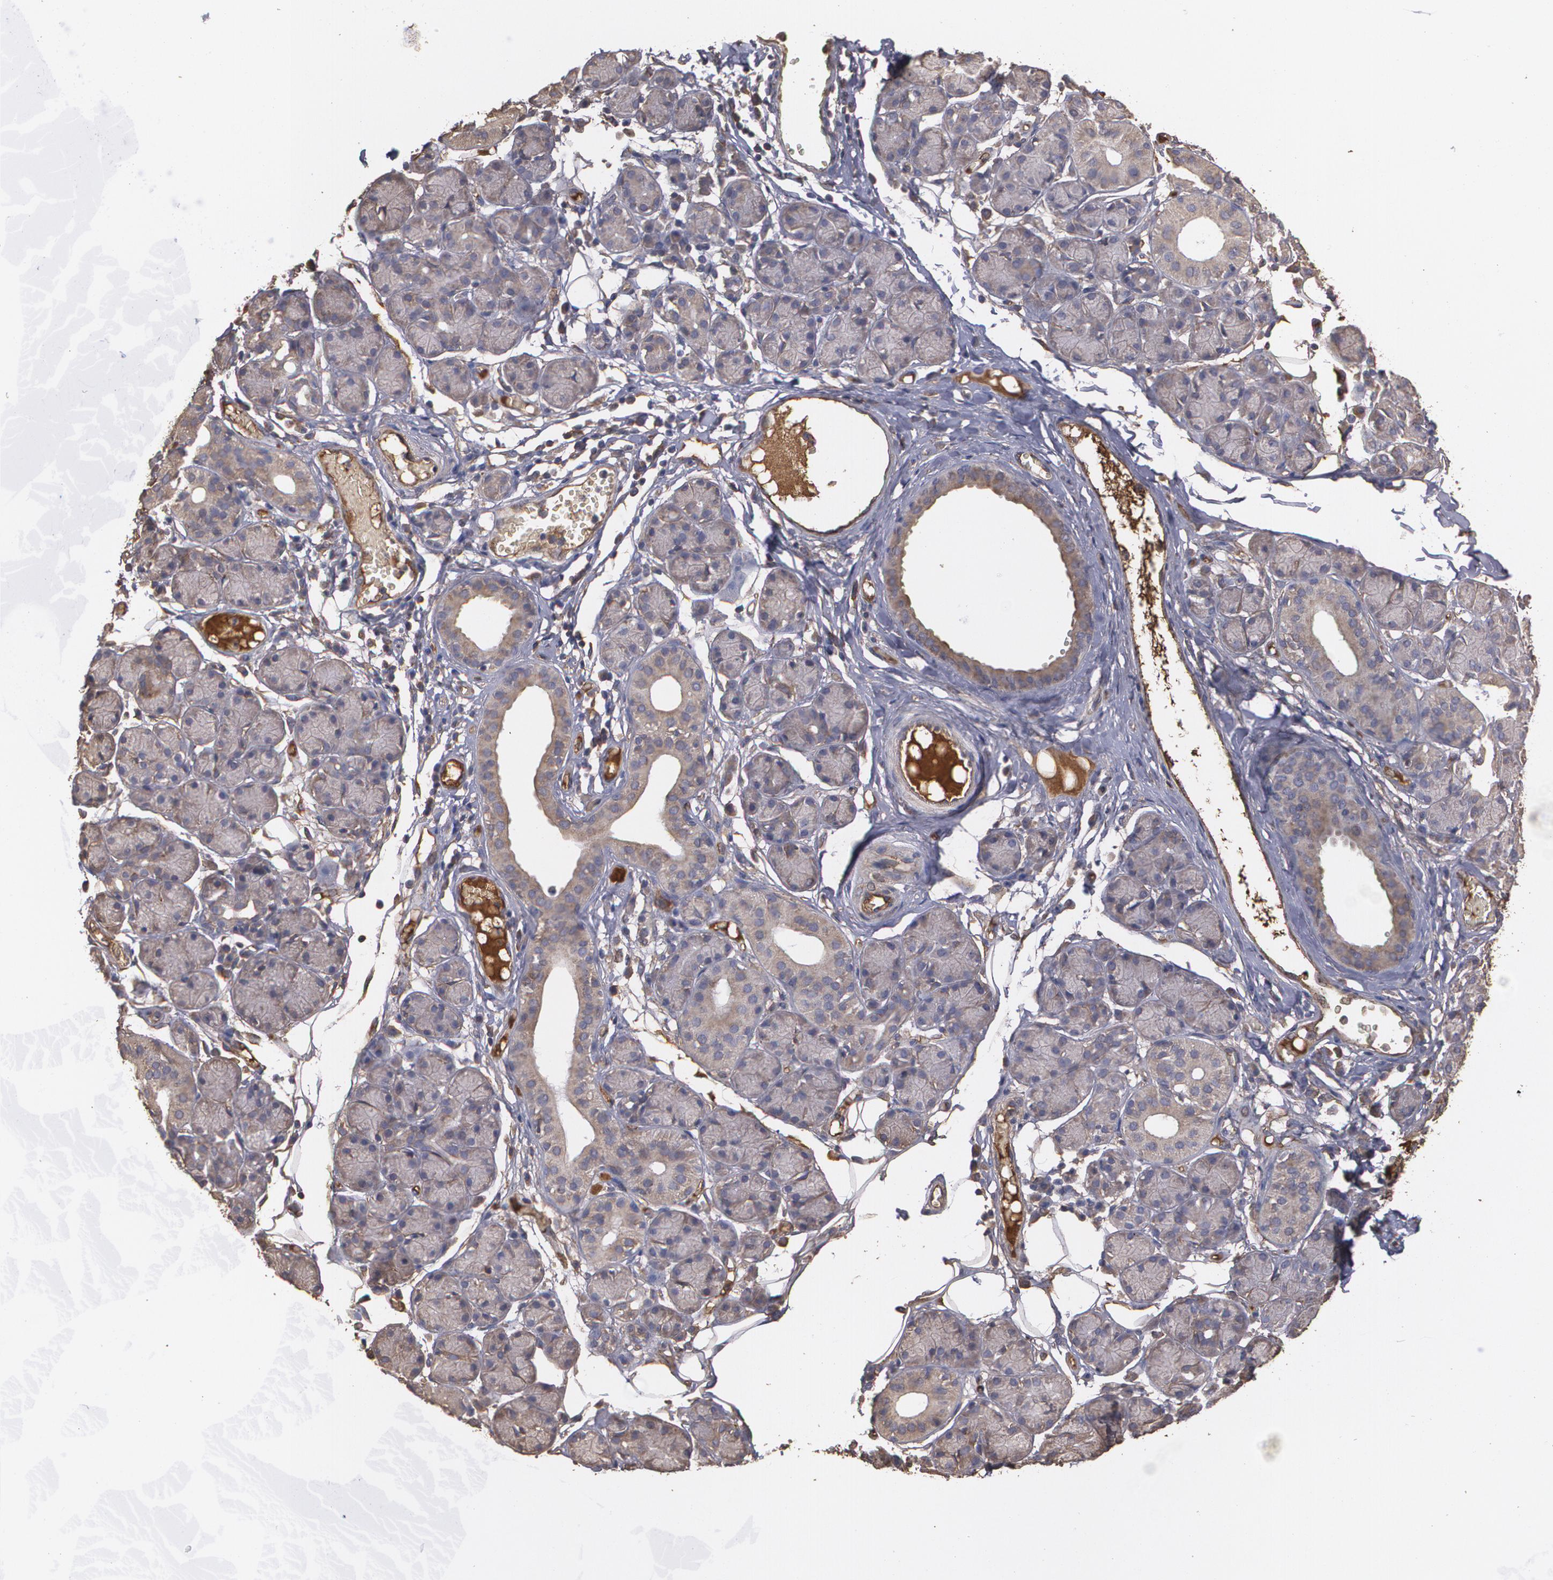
{"staining": {"intensity": "weak", "quantity": ">75%", "location": "cytoplasmic/membranous"}, "tissue": "salivary gland", "cell_type": "Glandular cells", "image_type": "normal", "snomed": [{"axis": "morphology", "description": "Normal tissue, NOS"}, {"axis": "topography", "description": "Salivary gland"}], "caption": "An image showing weak cytoplasmic/membranous expression in approximately >75% of glandular cells in normal salivary gland, as visualized by brown immunohistochemical staining.", "gene": "PON1", "patient": {"sex": "male", "age": 54}}